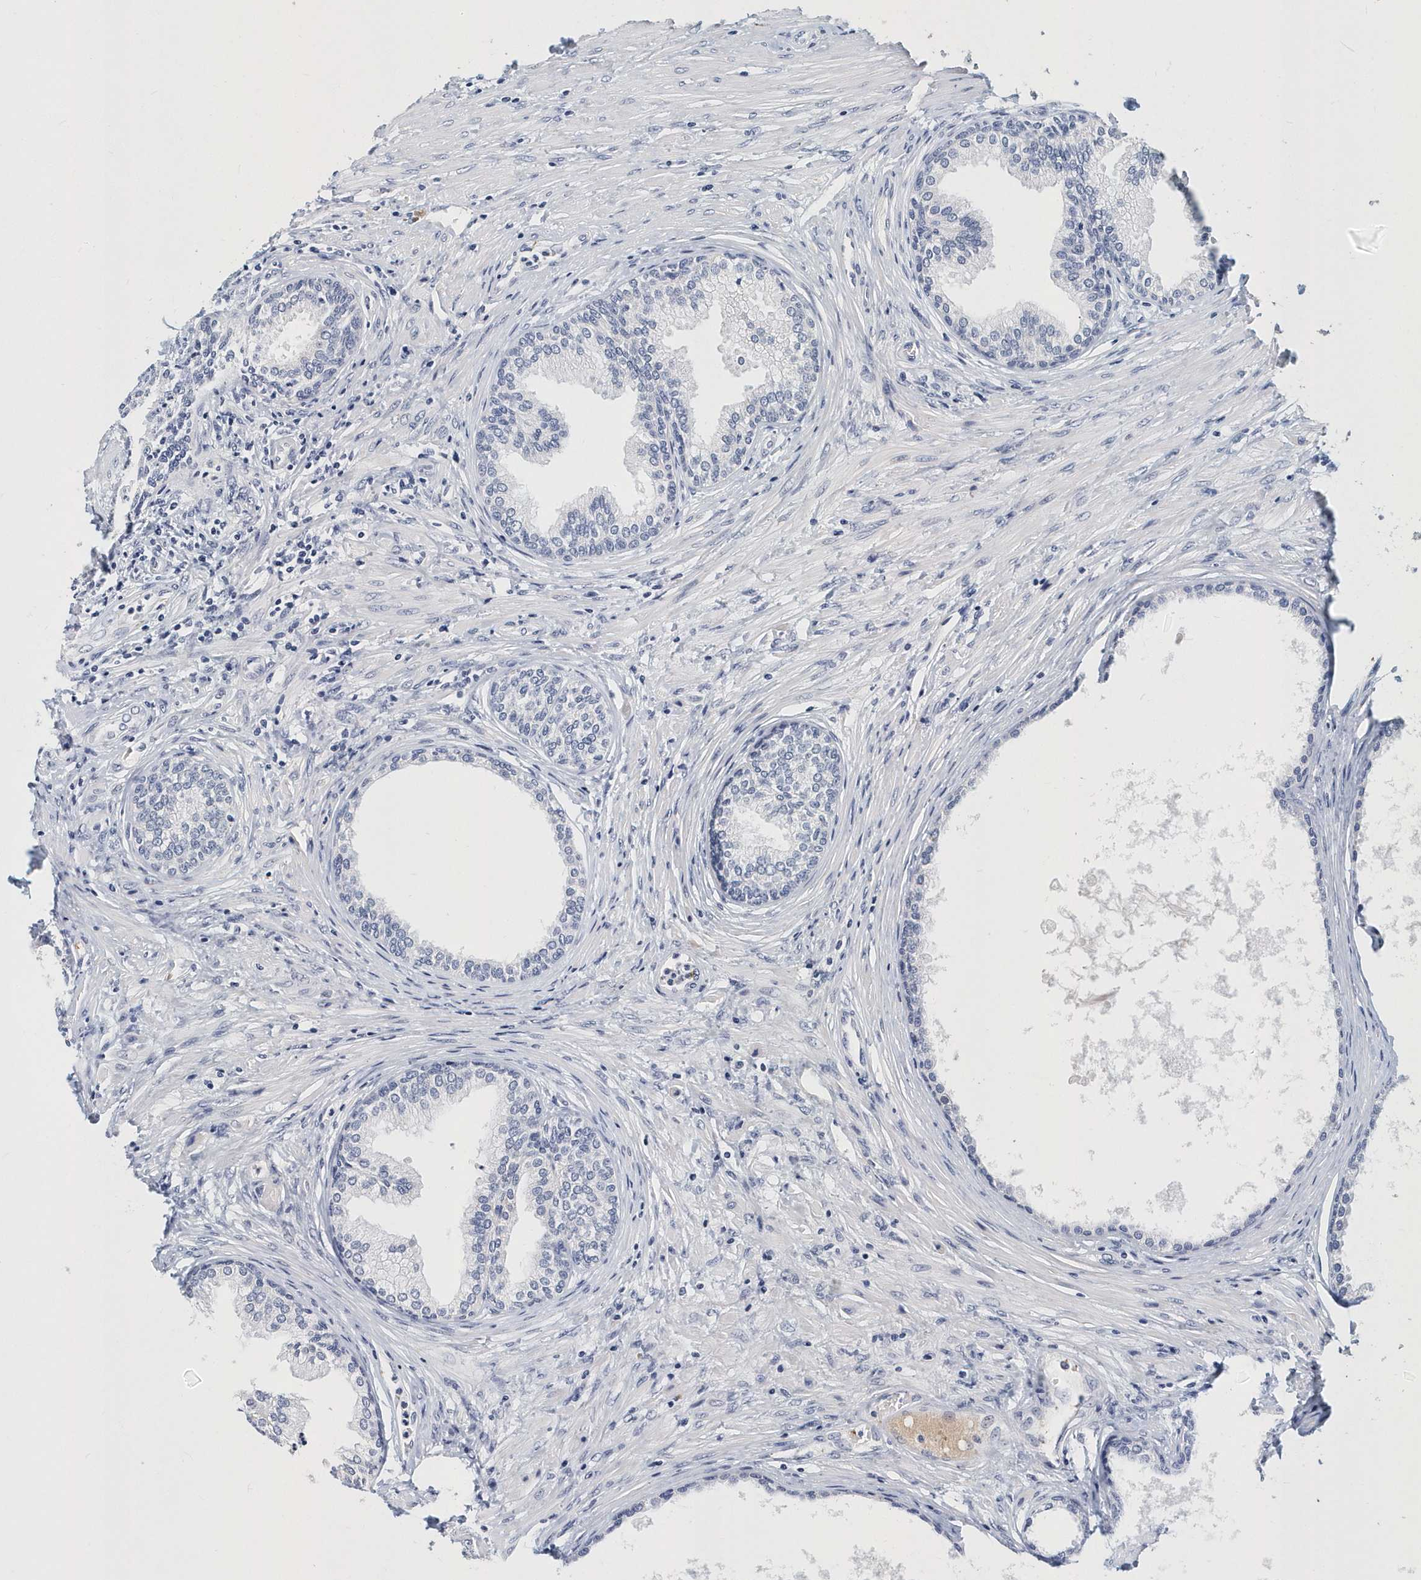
{"staining": {"intensity": "negative", "quantity": "none", "location": "none"}, "tissue": "prostate", "cell_type": "Glandular cells", "image_type": "normal", "snomed": [{"axis": "morphology", "description": "Normal tissue, NOS"}, {"axis": "topography", "description": "Prostate"}], "caption": "IHC of benign human prostate displays no staining in glandular cells. The staining was performed using DAB (3,3'-diaminobenzidine) to visualize the protein expression in brown, while the nuclei were stained in blue with hematoxylin (Magnification: 20x).", "gene": "ITGA2B", "patient": {"sex": "male", "age": 76}}